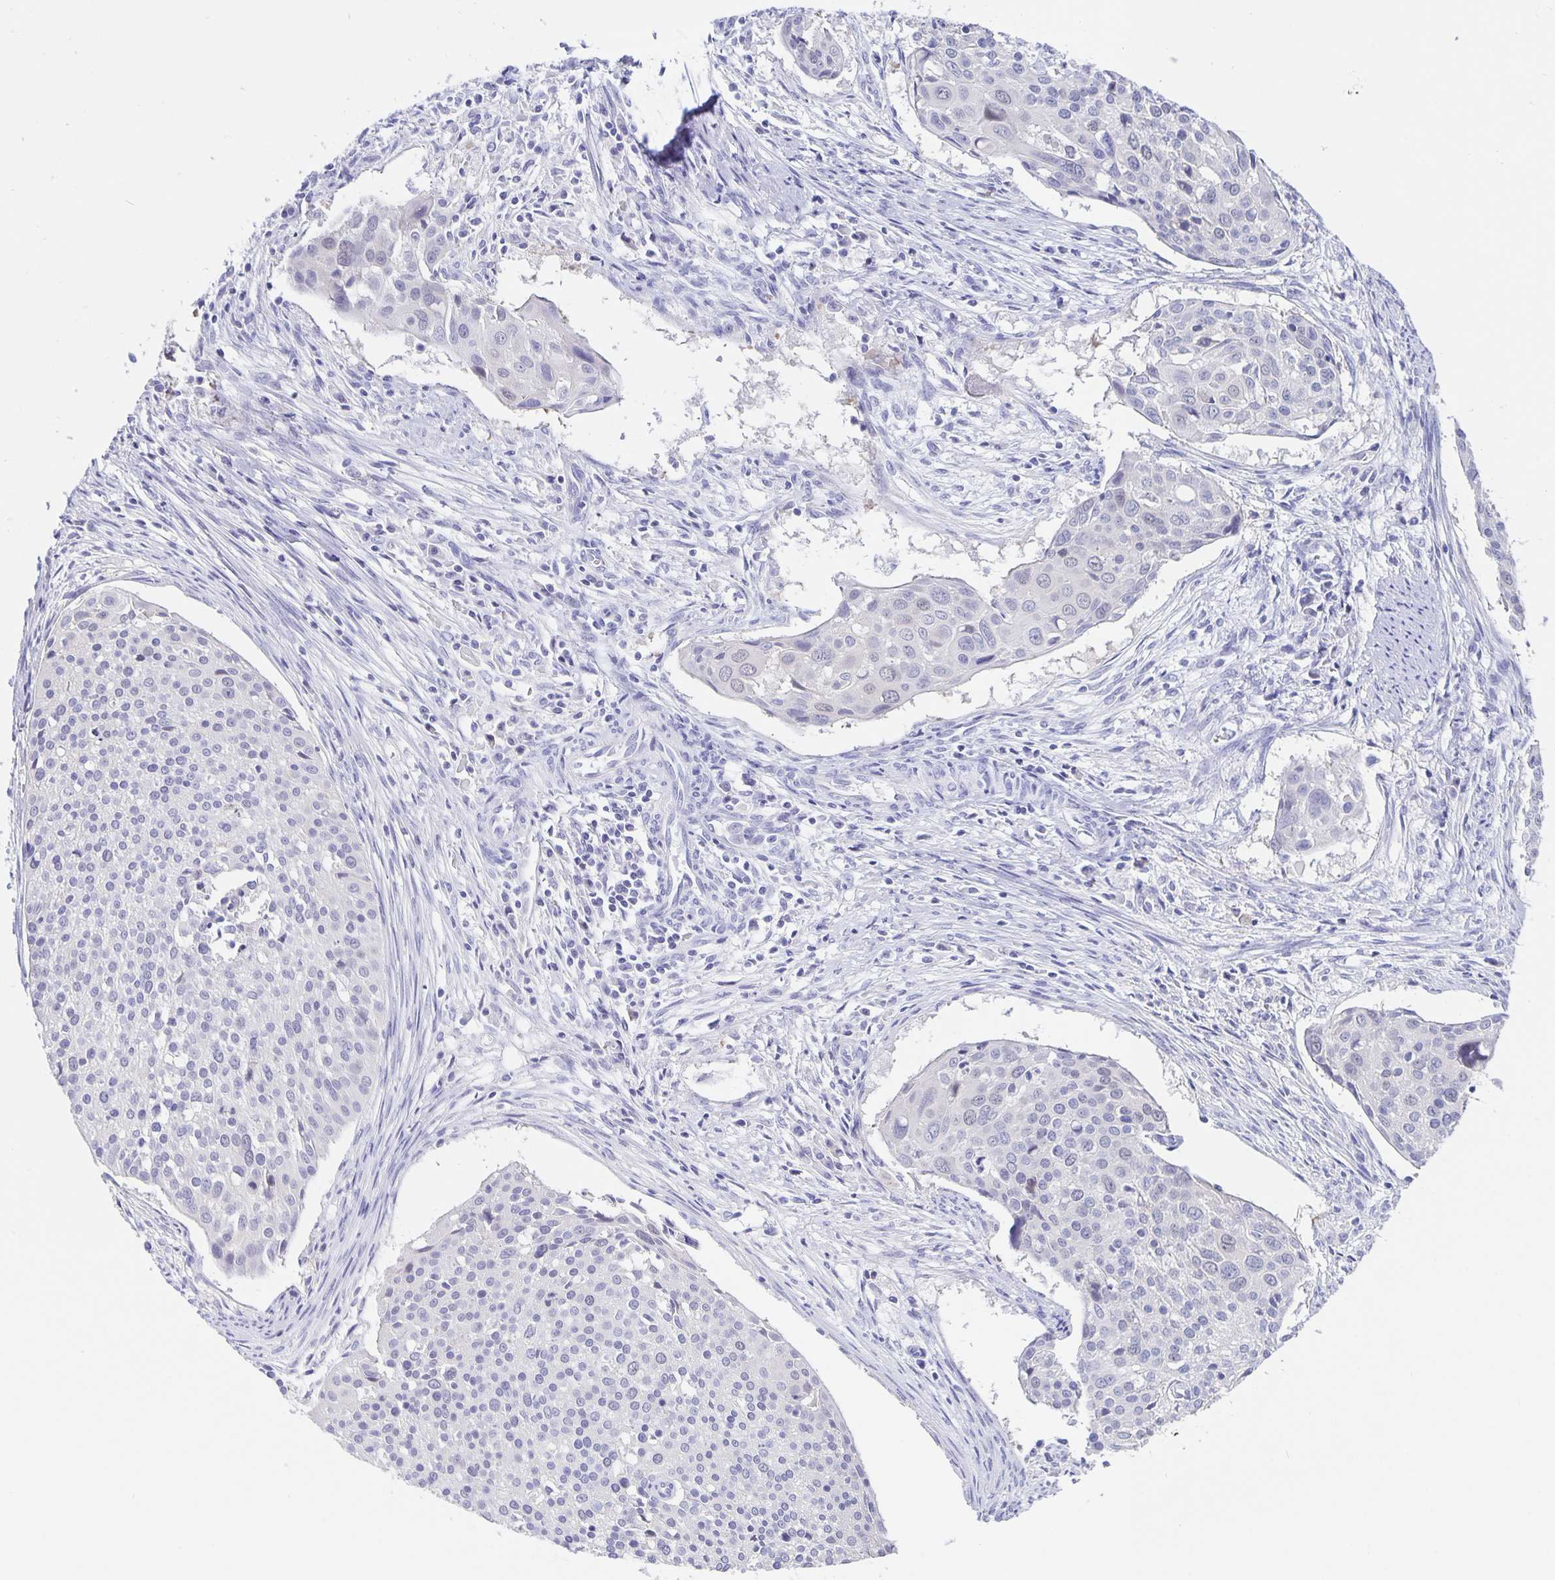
{"staining": {"intensity": "negative", "quantity": "none", "location": "none"}, "tissue": "cervical cancer", "cell_type": "Tumor cells", "image_type": "cancer", "snomed": [{"axis": "morphology", "description": "Squamous cell carcinoma, NOS"}, {"axis": "topography", "description": "Cervix"}], "caption": "High power microscopy image of an immunohistochemistry photomicrograph of cervical squamous cell carcinoma, revealing no significant expression in tumor cells.", "gene": "ERMN", "patient": {"sex": "female", "age": 39}}